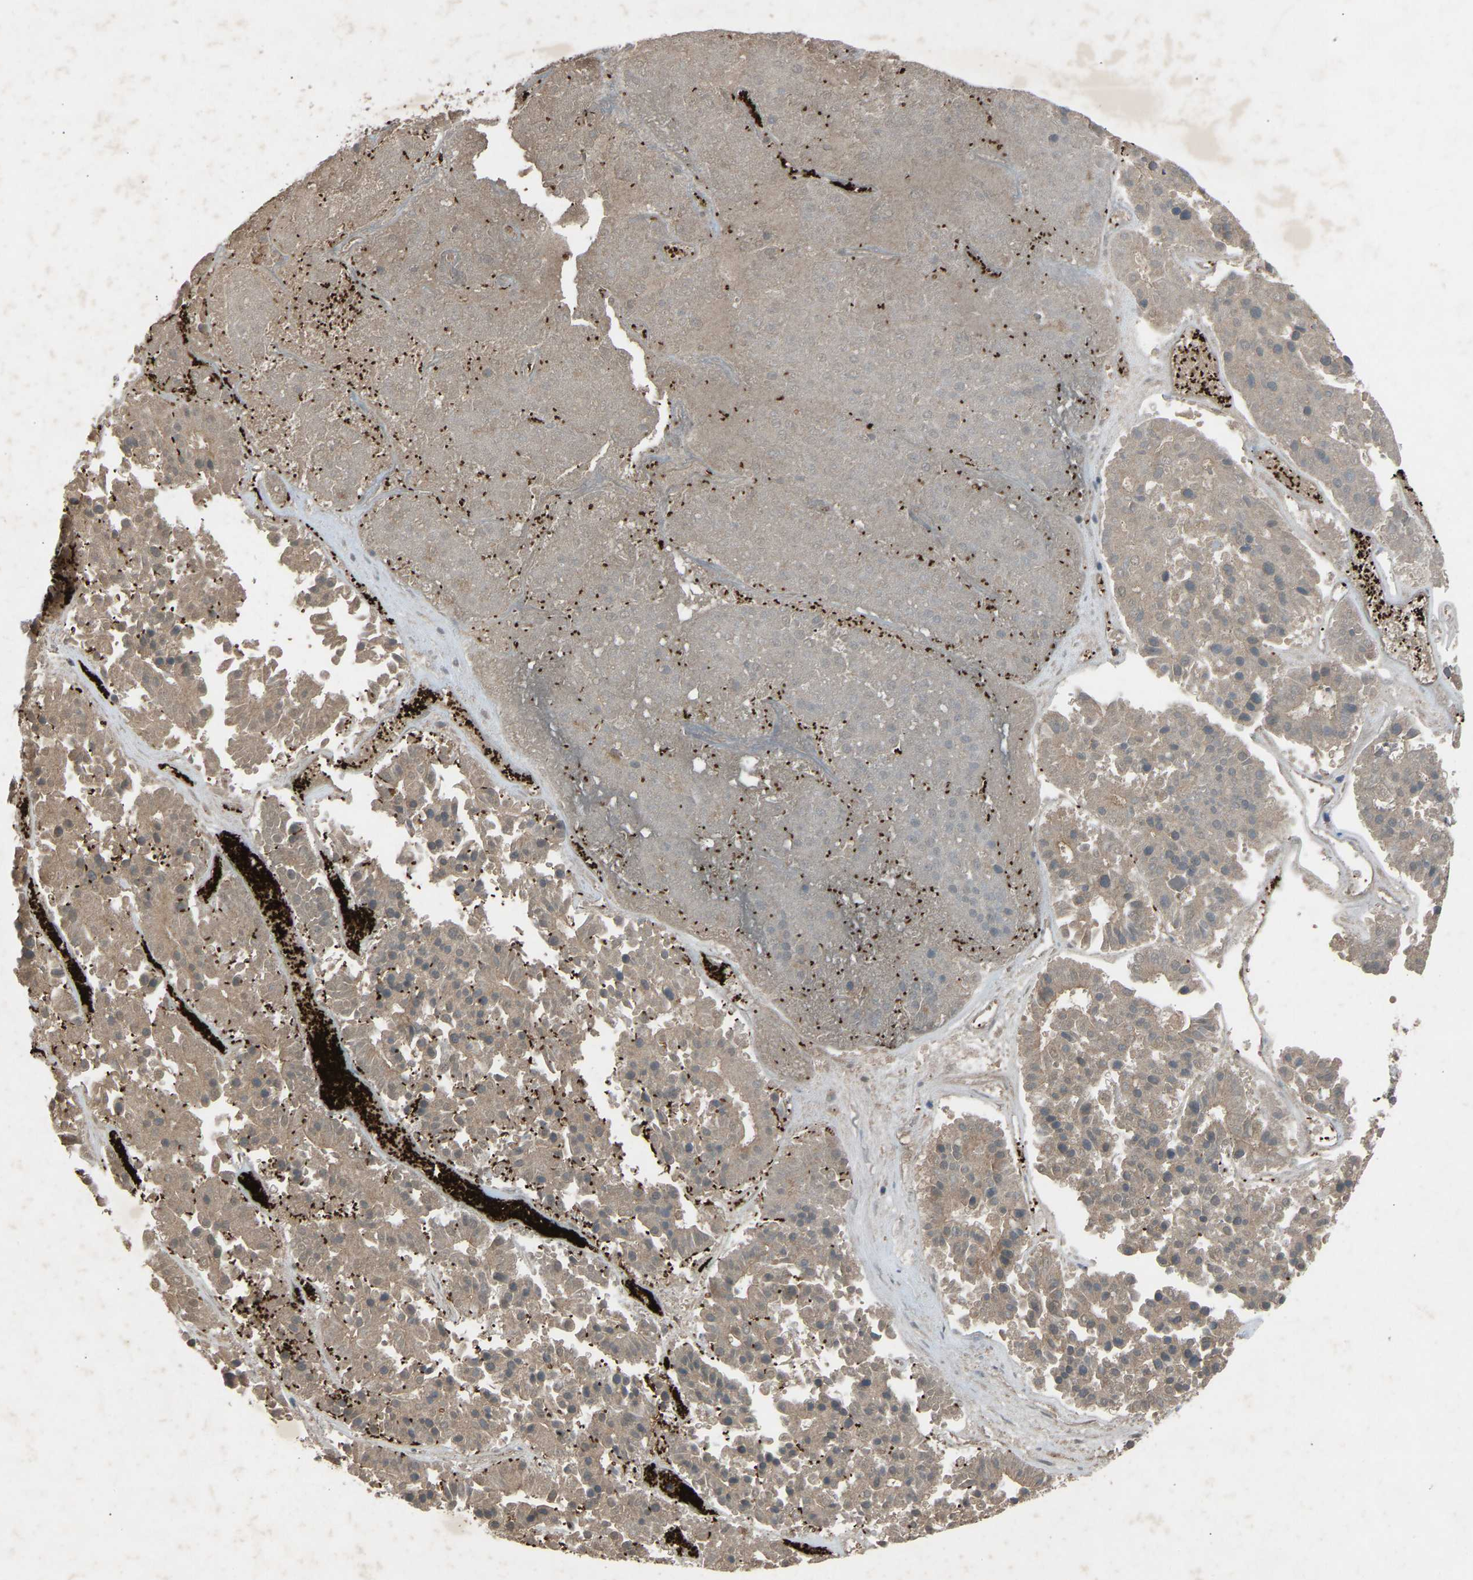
{"staining": {"intensity": "weak", "quantity": ">75%", "location": "cytoplasmic/membranous"}, "tissue": "pancreatic cancer", "cell_type": "Tumor cells", "image_type": "cancer", "snomed": [{"axis": "morphology", "description": "Adenocarcinoma, NOS"}, {"axis": "topography", "description": "Pancreas"}], "caption": "Immunohistochemistry (IHC) of pancreatic cancer shows low levels of weak cytoplasmic/membranous positivity in about >75% of tumor cells.", "gene": "GAS2L1", "patient": {"sex": "male", "age": 50}}